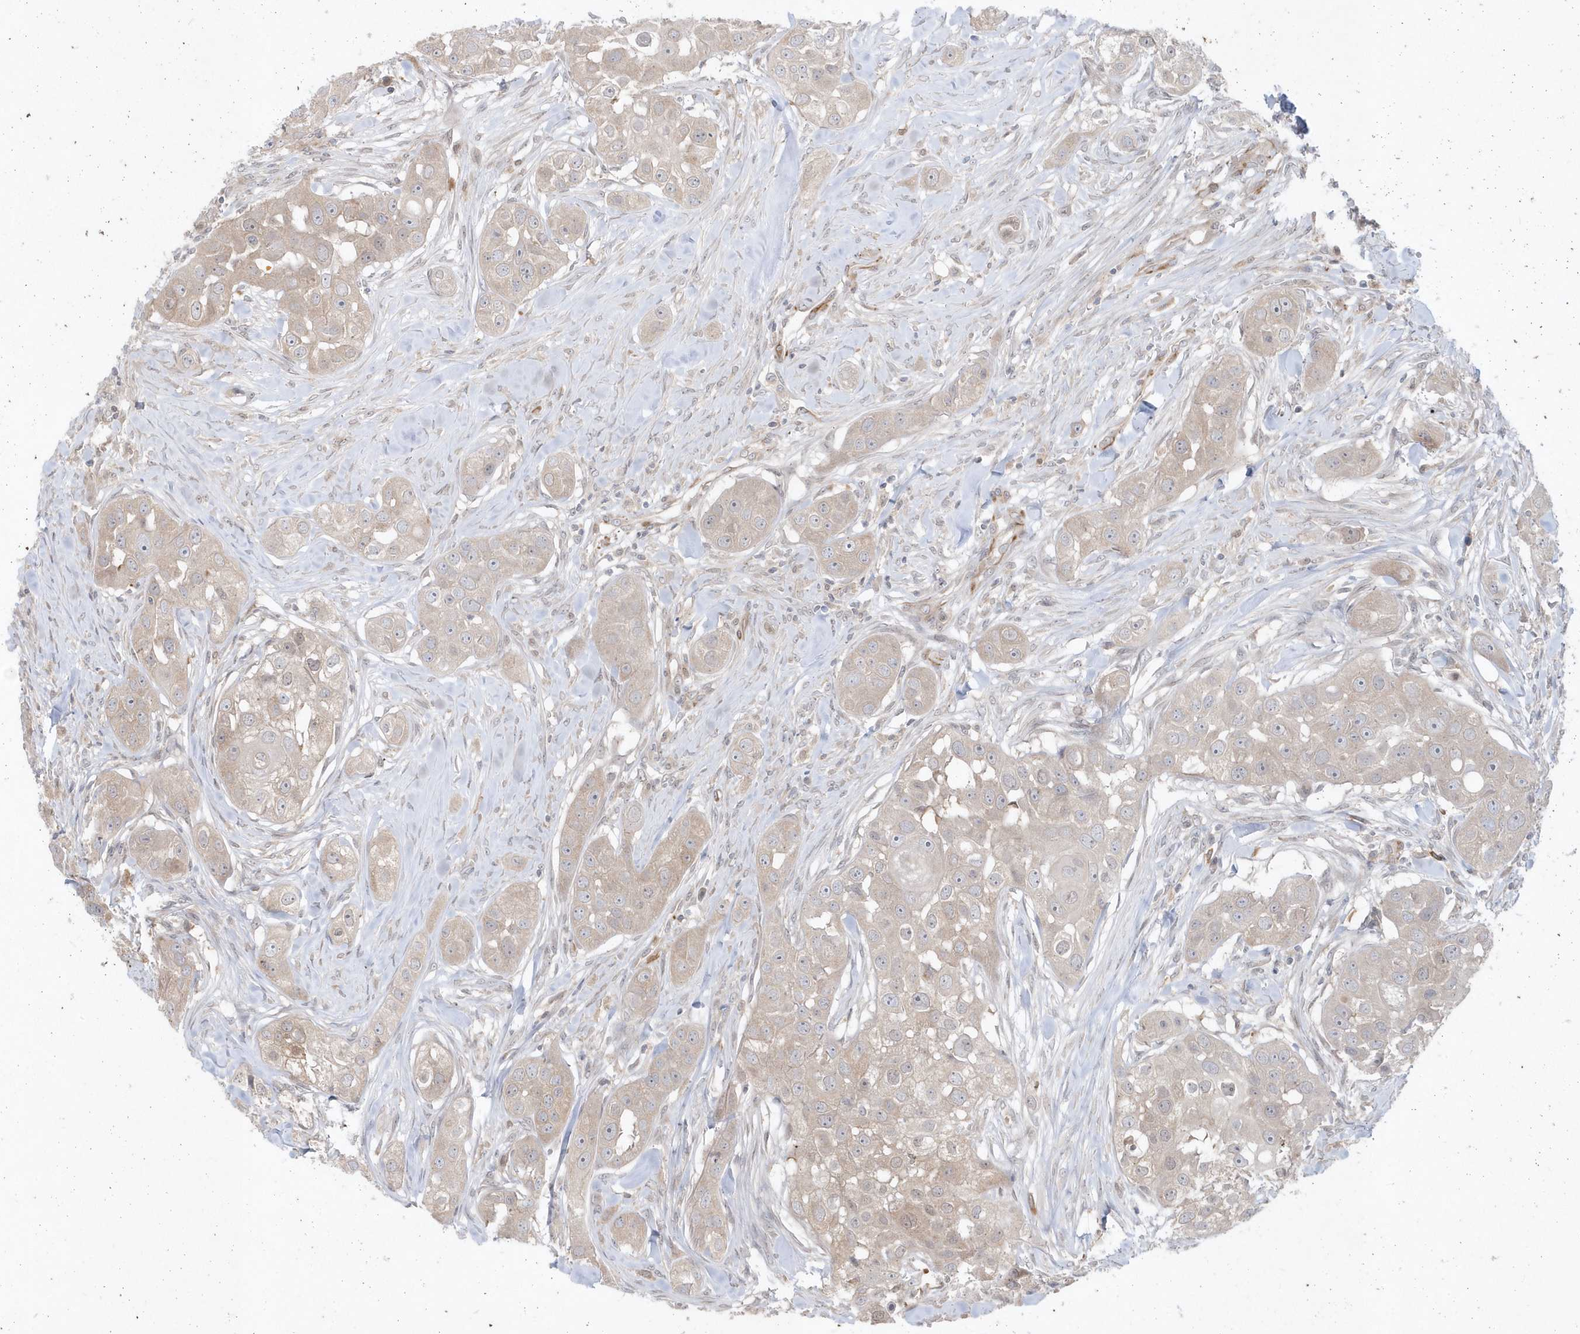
{"staining": {"intensity": "weak", "quantity": "25%-75%", "location": "cytoplasmic/membranous"}, "tissue": "head and neck cancer", "cell_type": "Tumor cells", "image_type": "cancer", "snomed": [{"axis": "morphology", "description": "Normal tissue, NOS"}, {"axis": "morphology", "description": "Squamous cell carcinoma, NOS"}, {"axis": "topography", "description": "Skeletal muscle"}, {"axis": "topography", "description": "Head-Neck"}], "caption": "There is low levels of weak cytoplasmic/membranous positivity in tumor cells of squamous cell carcinoma (head and neck), as demonstrated by immunohistochemical staining (brown color).", "gene": "DHX57", "patient": {"sex": "male", "age": 51}}